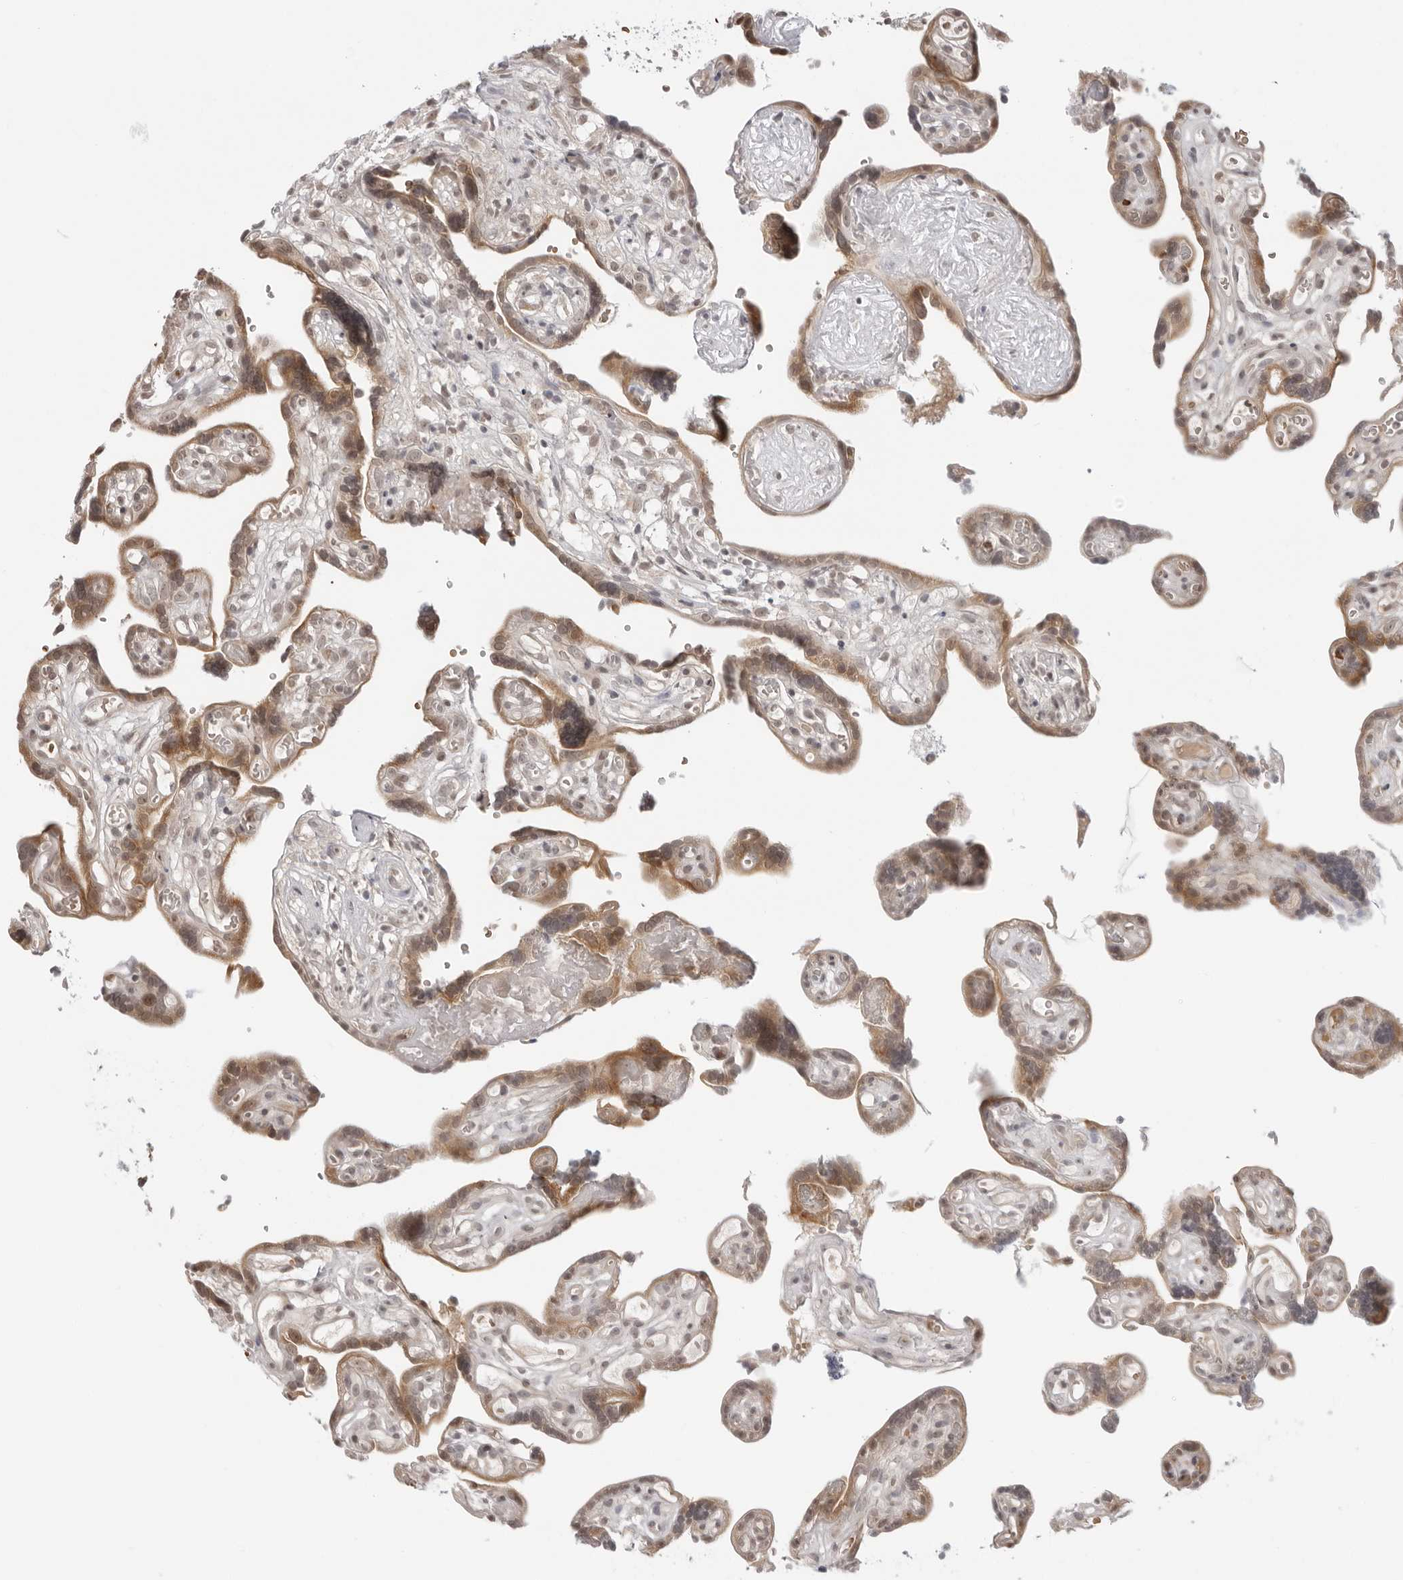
{"staining": {"intensity": "moderate", "quantity": ">75%", "location": "cytoplasmic/membranous,nuclear"}, "tissue": "placenta", "cell_type": "Decidual cells", "image_type": "normal", "snomed": [{"axis": "morphology", "description": "Normal tissue, NOS"}, {"axis": "topography", "description": "Placenta"}], "caption": "Decidual cells show moderate cytoplasmic/membranous,nuclear positivity in approximately >75% of cells in unremarkable placenta. (IHC, brightfield microscopy, high magnification).", "gene": "SUGCT", "patient": {"sex": "female", "age": 30}}